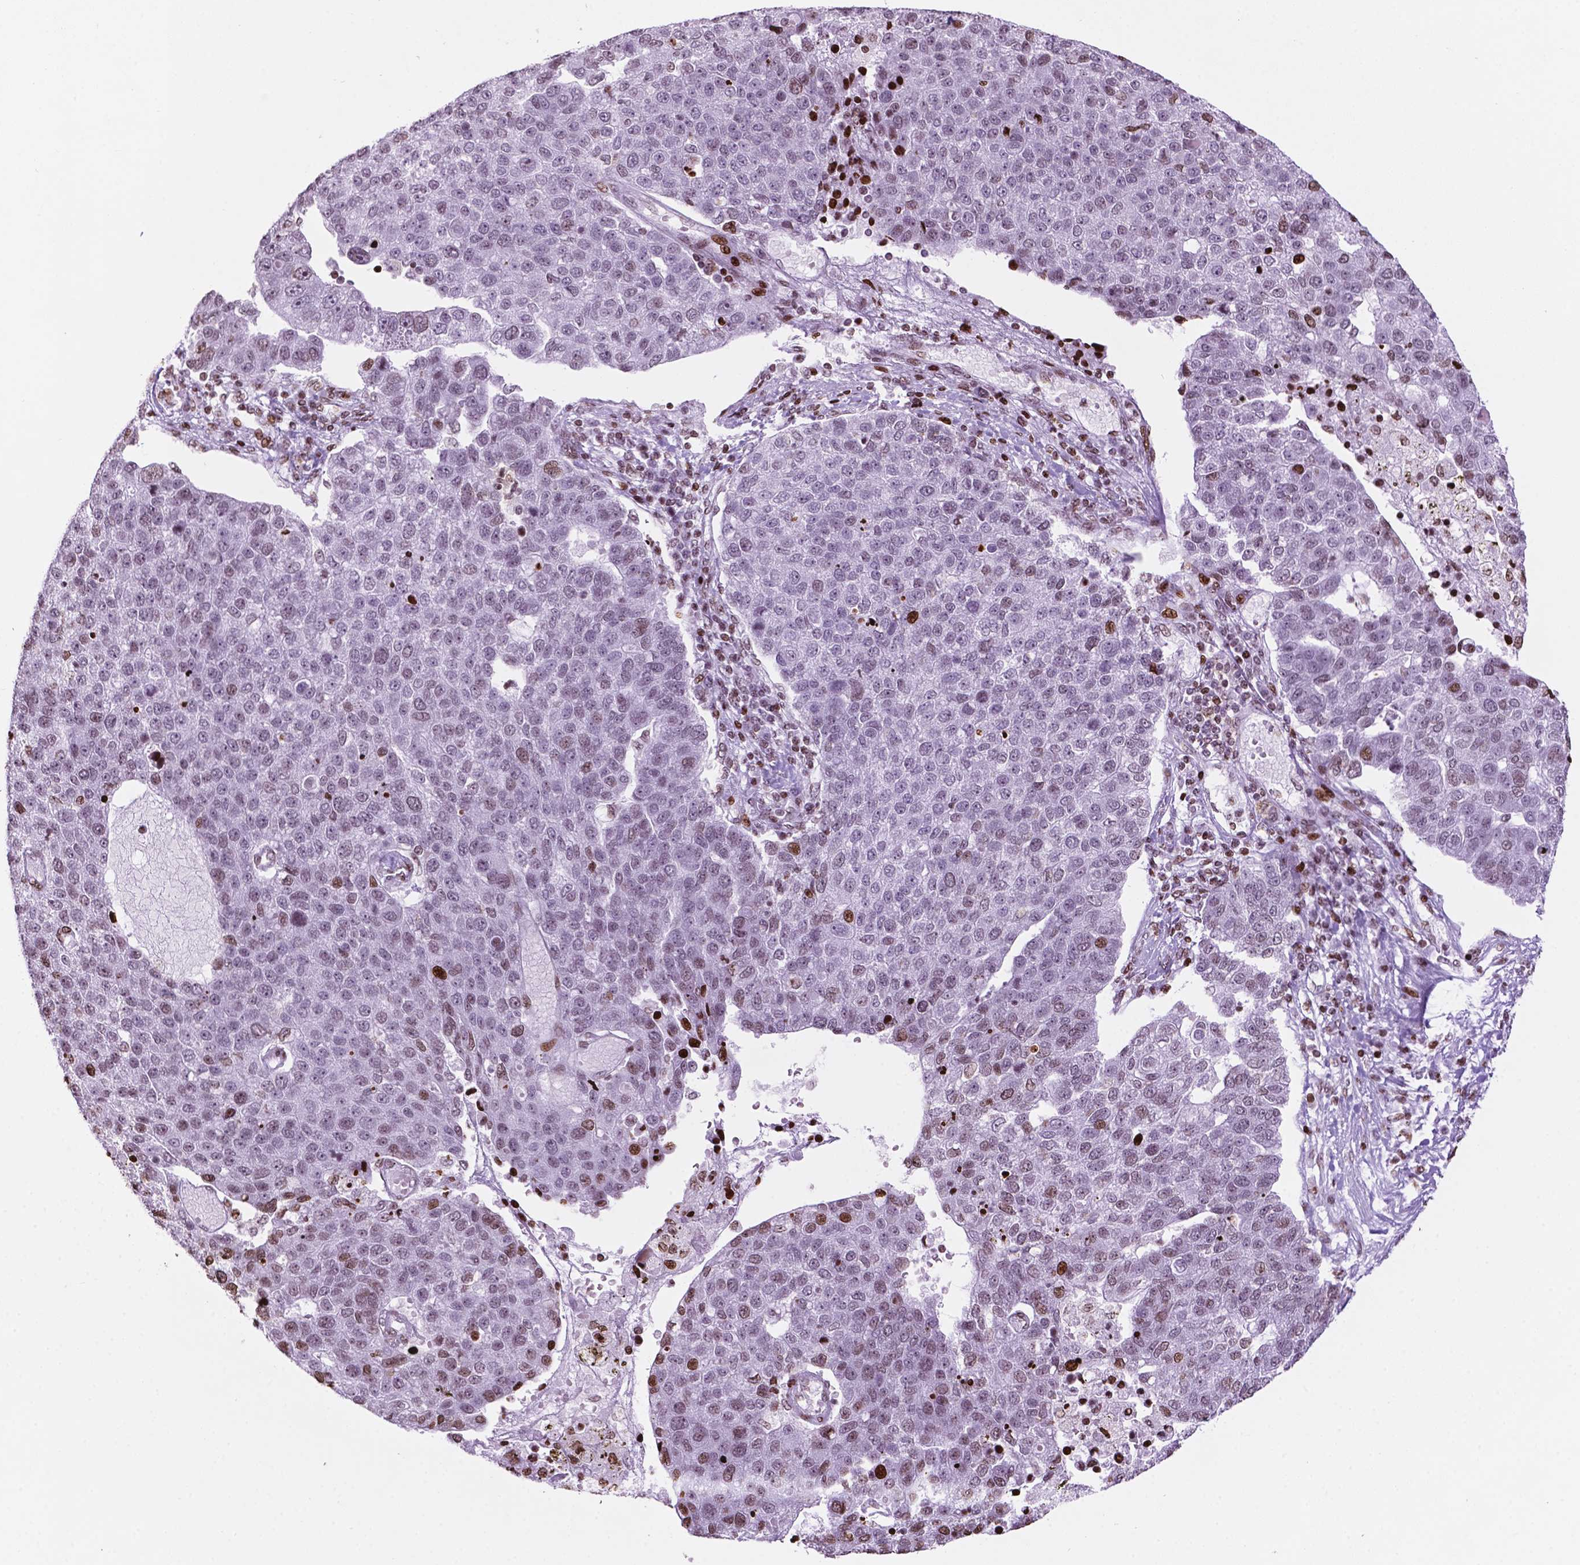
{"staining": {"intensity": "moderate", "quantity": "<25%", "location": "nuclear"}, "tissue": "pancreatic cancer", "cell_type": "Tumor cells", "image_type": "cancer", "snomed": [{"axis": "morphology", "description": "Adenocarcinoma, NOS"}, {"axis": "topography", "description": "Pancreas"}], "caption": "There is low levels of moderate nuclear expression in tumor cells of pancreatic adenocarcinoma, as demonstrated by immunohistochemical staining (brown color).", "gene": "TMEM250", "patient": {"sex": "female", "age": 61}}